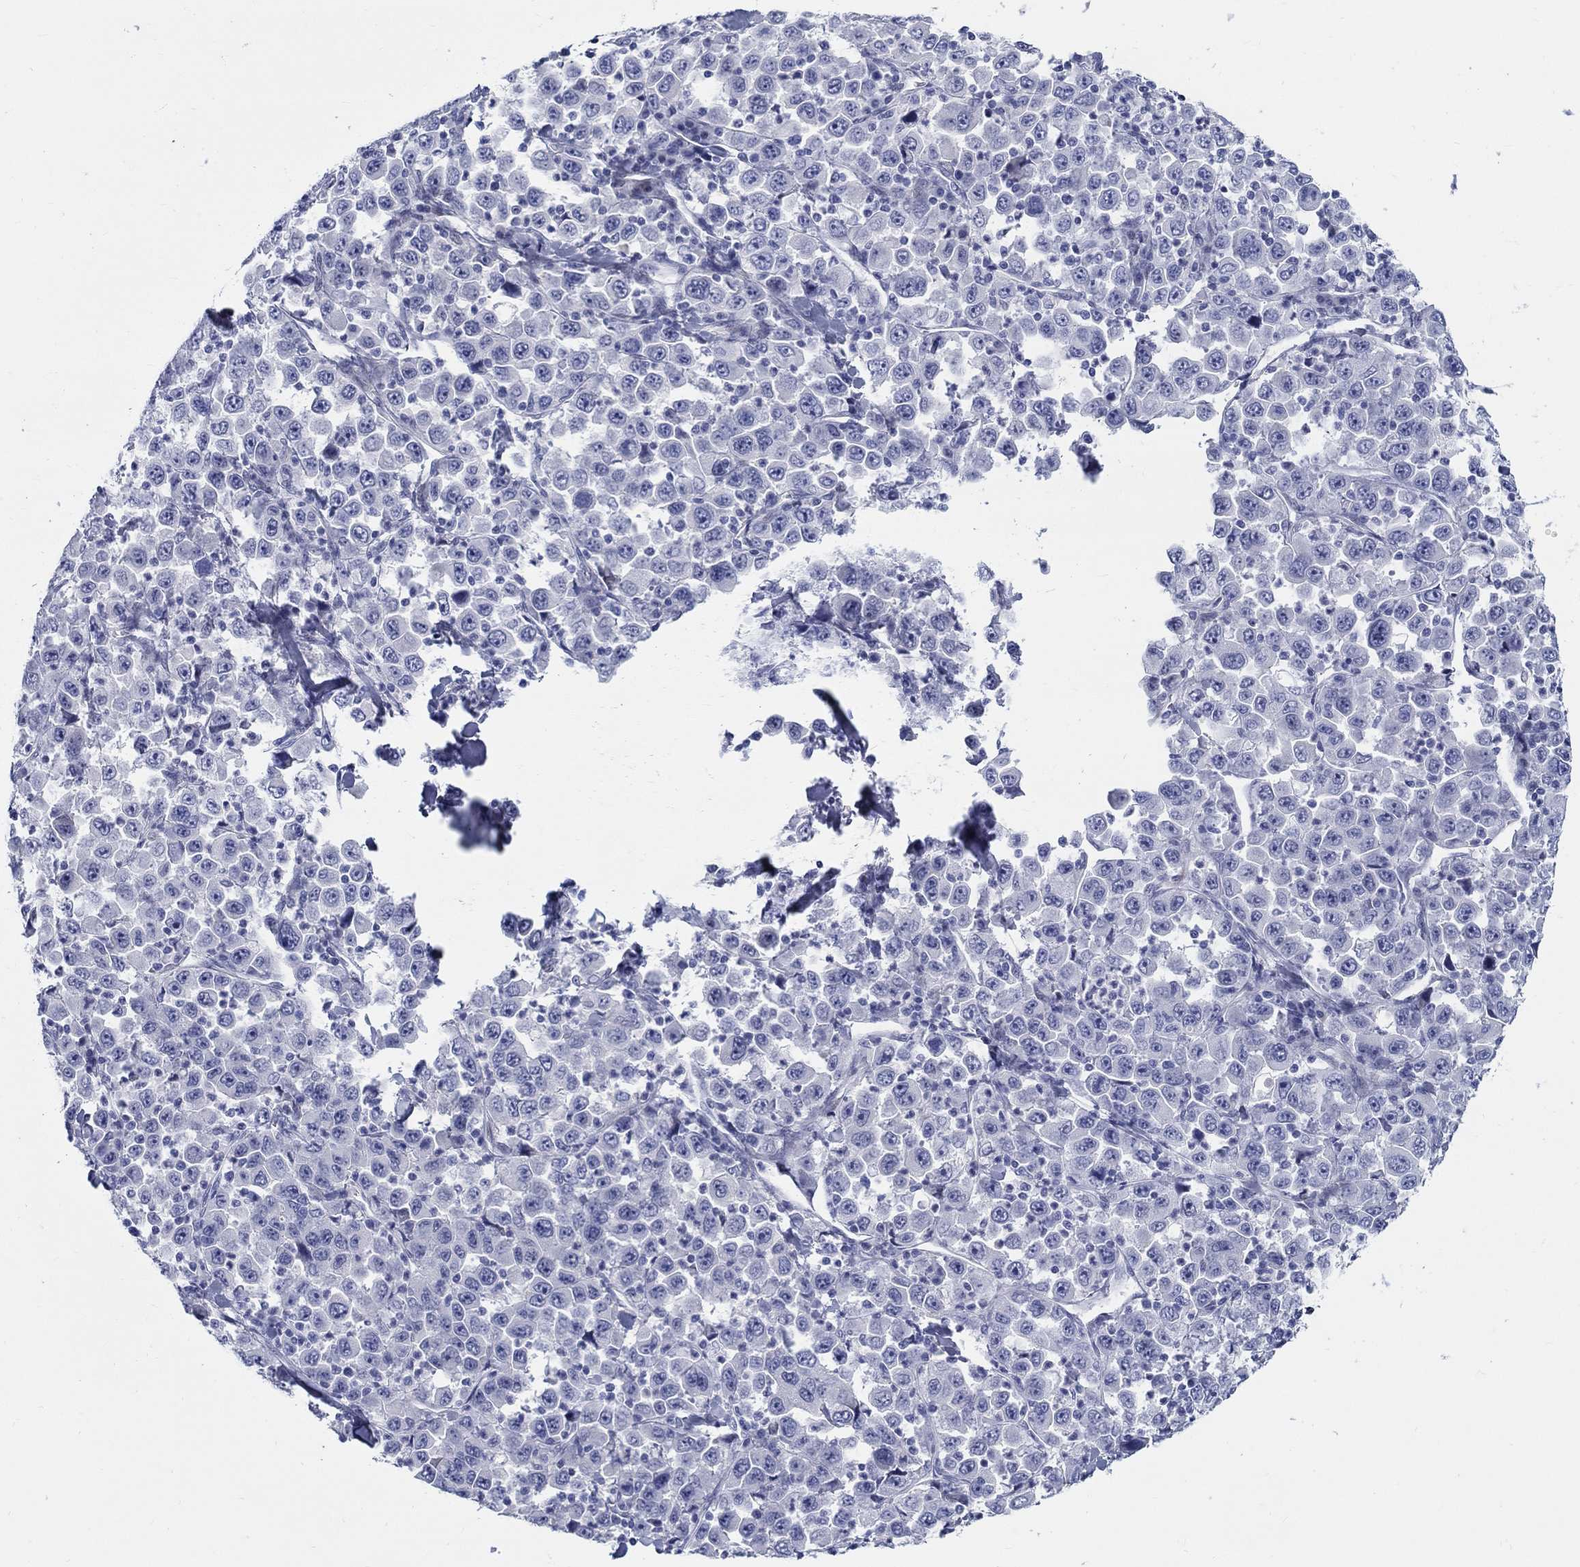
{"staining": {"intensity": "negative", "quantity": "none", "location": "none"}, "tissue": "stomach cancer", "cell_type": "Tumor cells", "image_type": "cancer", "snomed": [{"axis": "morphology", "description": "Normal tissue, NOS"}, {"axis": "morphology", "description": "Adenocarcinoma, NOS"}, {"axis": "topography", "description": "Stomach, upper"}, {"axis": "topography", "description": "Stomach"}], "caption": "This is a histopathology image of immunohistochemistry staining of stomach cancer (adenocarcinoma), which shows no positivity in tumor cells.", "gene": "CRYGS", "patient": {"sex": "male", "age": 59}}